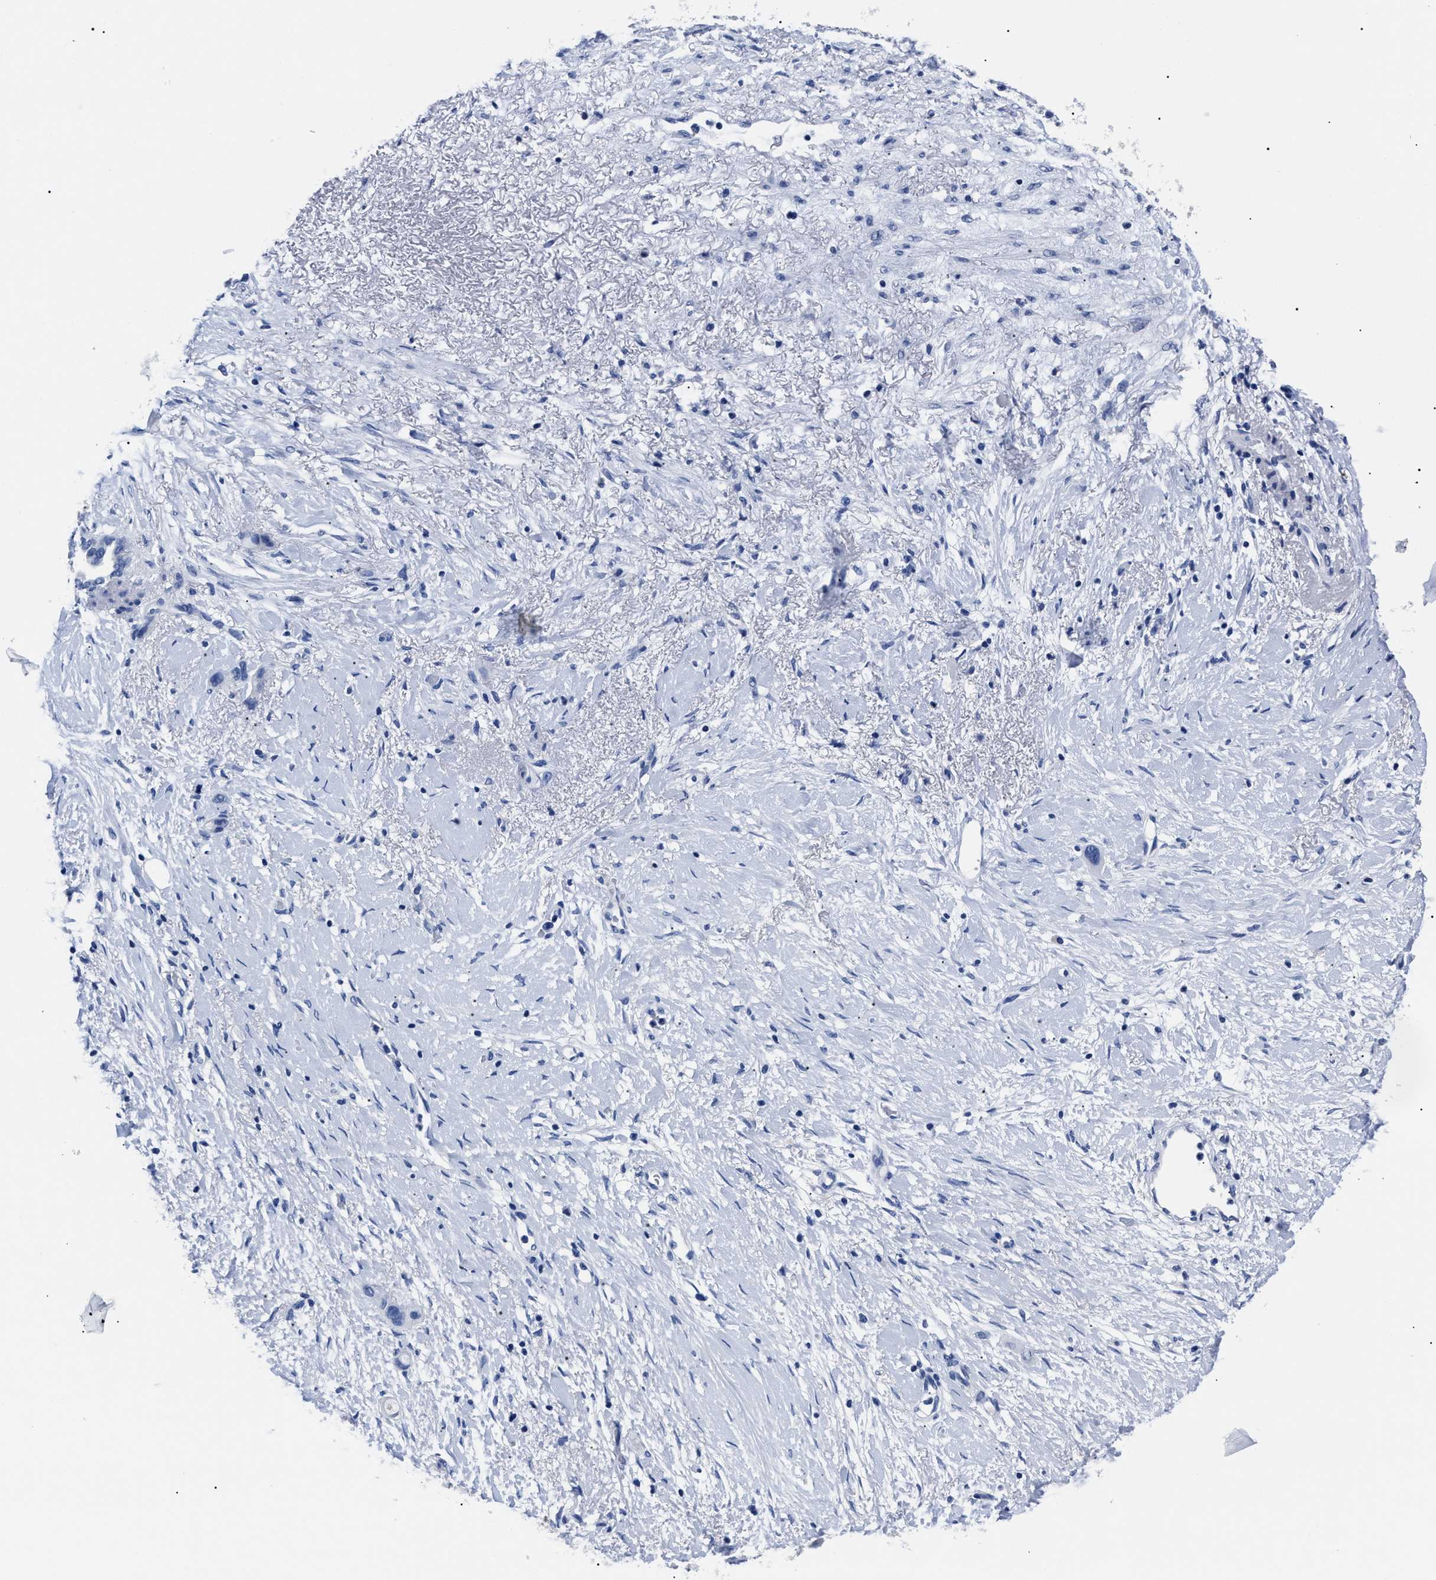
{"staining": {"intensity": "negative", "quantity": "none", "location": "none"}, "tissue": "liver cancer", "cell_type": "Tumor cells", "image_type": "cancer", "snomed": [{"axis": "morphology", "description": "Cholangiocarcinoma"}, {"axis": "topography", "description": "Liver"}], "caption": "IHC histopathology image of neoplastic tissue: liver cholangiocarcinoma stained with DAB demonstrates no significant protein staining in tumor cells.", "gene": "ALPG", "patient": {"sex": "female", "age": 65}}